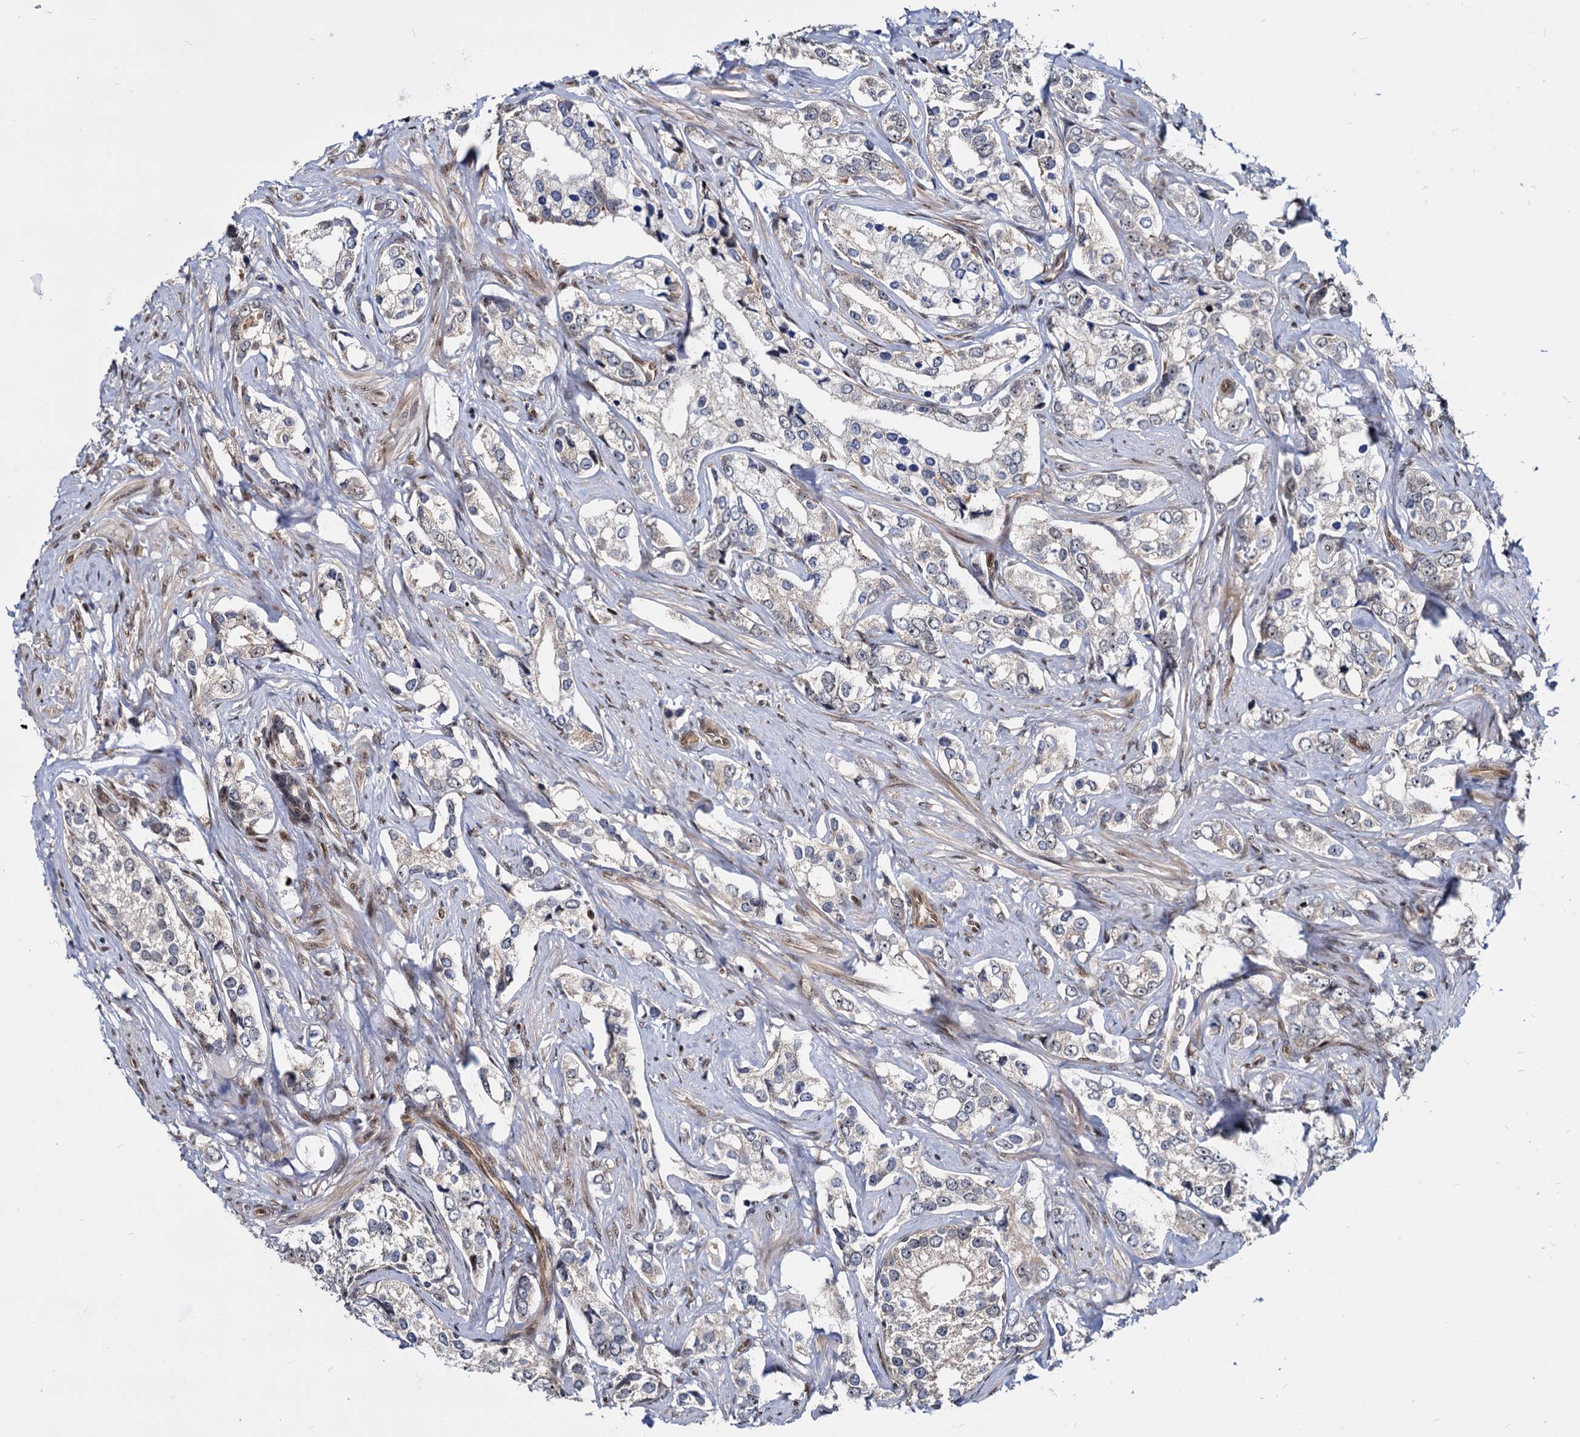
{"staining": {"intensity": "weak", "quantity": "<25%", "location": "cytoplasmic/membranous"}, "tissue": "prostate cancer", "cell_type": "Tumor cells", "image_type": "cancer", "snomed": [{"axis": "morphology", "description": "Adenocarcinoma, High grade"}, {"axis": "topography", "description": "Prostate"}], "caption": "This is a photomicrograph of IHC staining of prostate adenocarcinoma (high-grade), which shows no positivity in tumor cells.", "gene": "UBLCP1", "patient": {"sex": "male", "age": 66}}